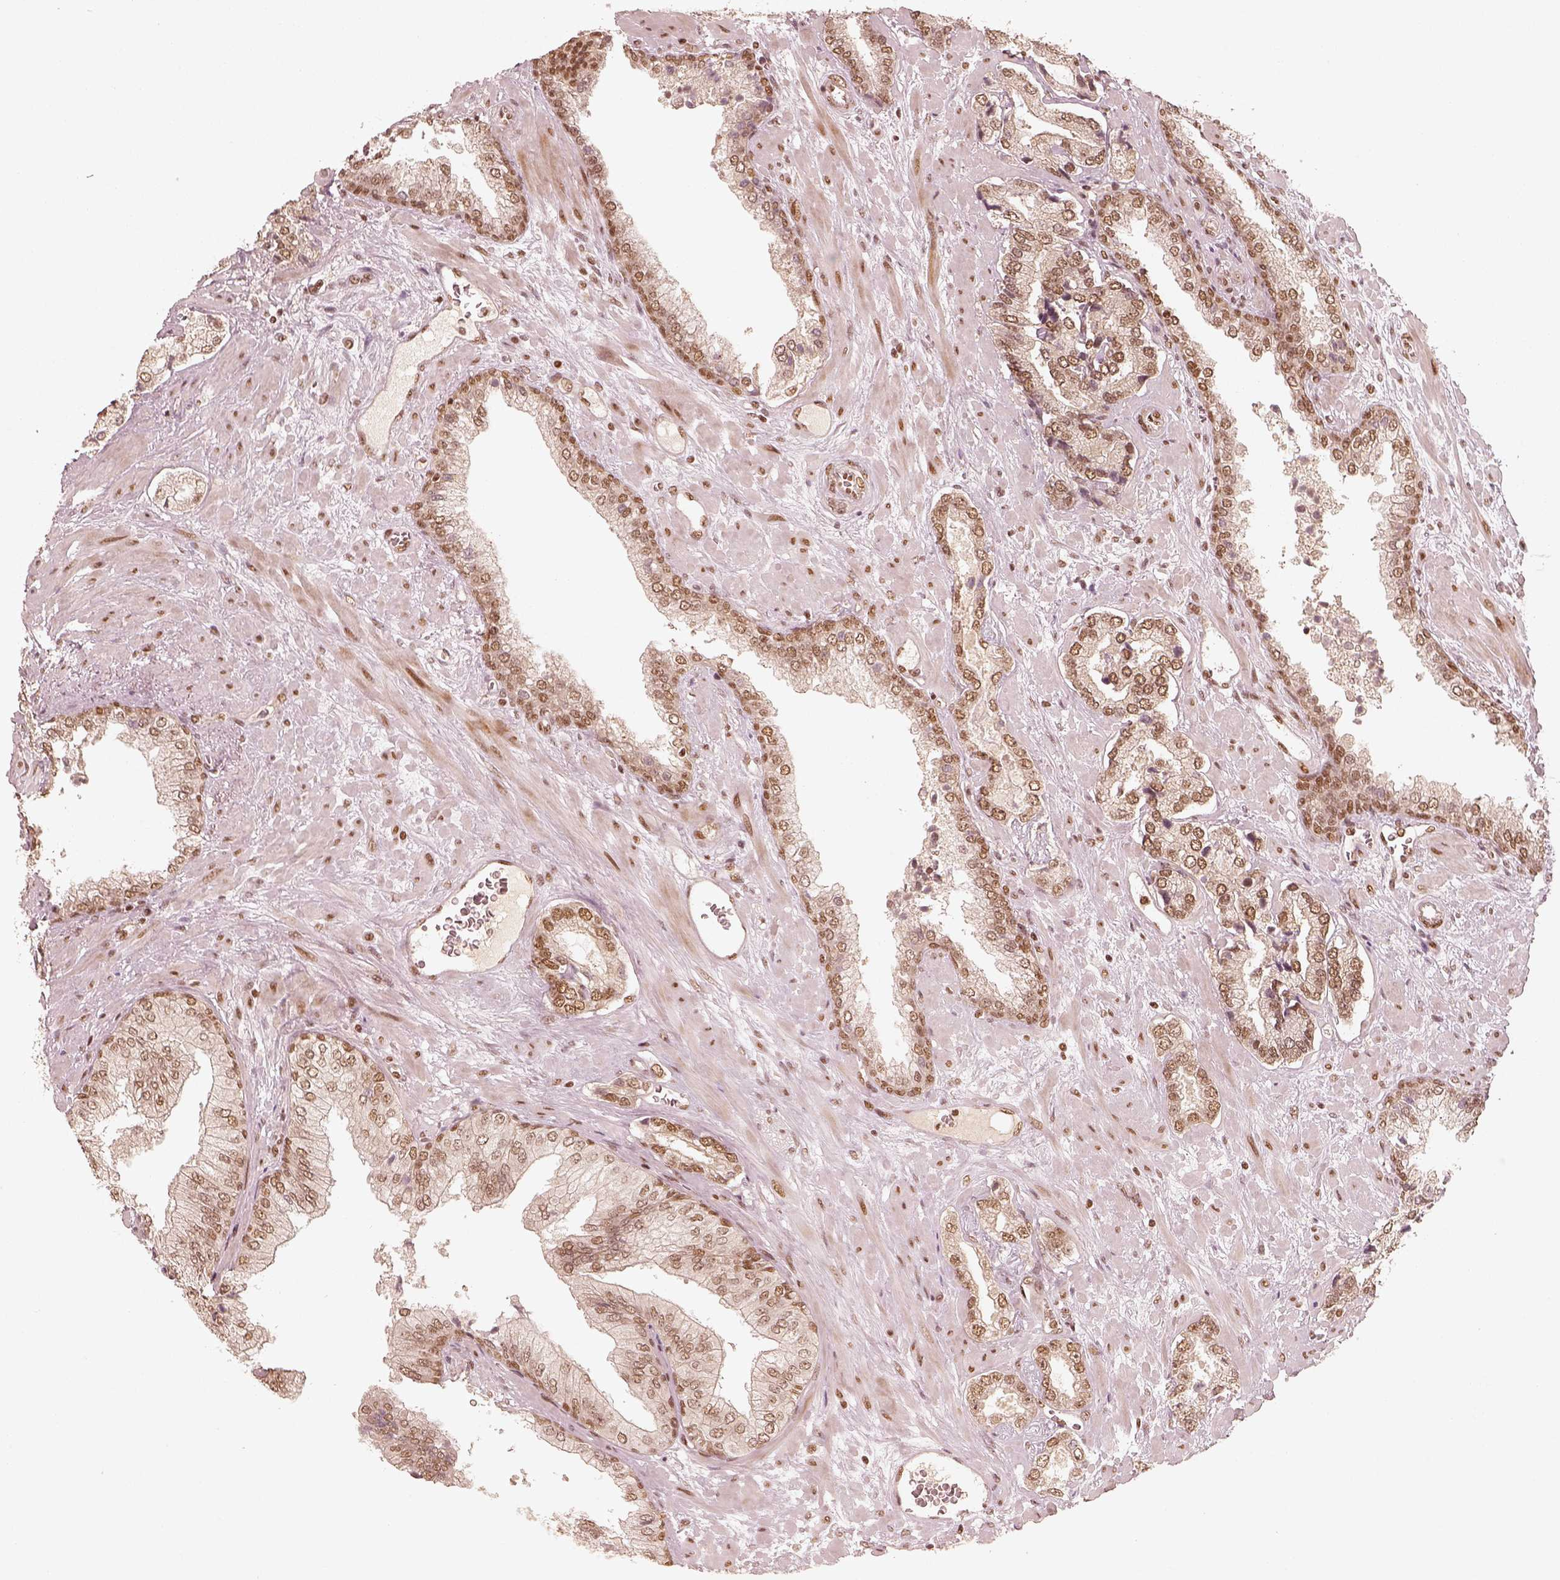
{"staining": {"intensity": "moderate", "quantity": ">75%", "location": "nuclear"}, "tissue": "prostate cancer", "cell_type": "Tumor cells", "image_type": "cancer", "snomed": [{"axis": "morphology", "description": "Adenocarcinoma, Low grade"}, {"axis": "topography", "description": "Prostate"}], "caption": "A histopathology image showing moderate nuclear expression in approximately >75% of tumor cells in prostate adenocarcinoma (low-grade), as visualized by brown immunohistochemical staining.", "gene": "GMEB2", "patient": {"sex": "male", "age": 61}}